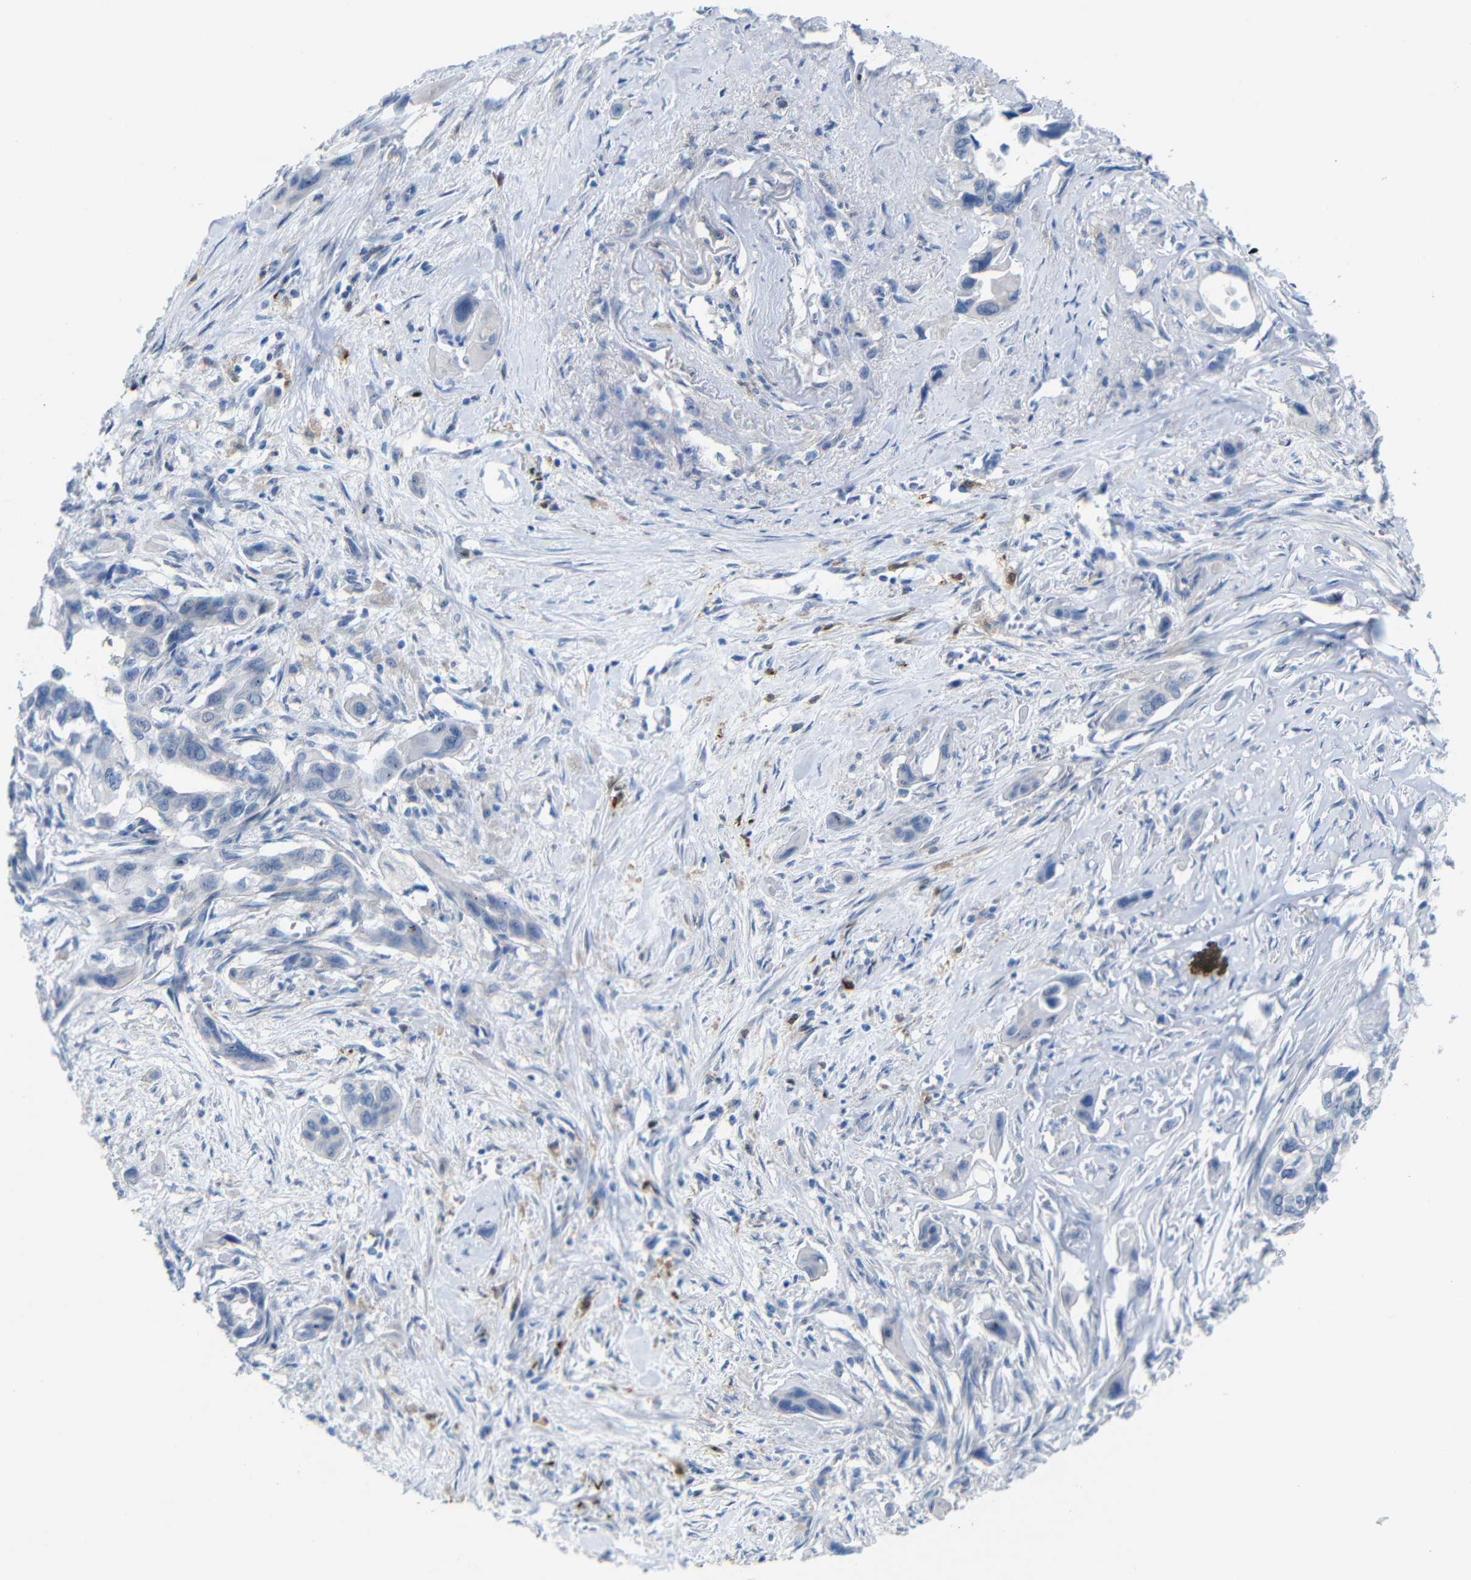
{"staining": {"intensity": "negative", "quantity": "none", "location": "none"}, "tissue": "pancreatic cancer", "cell_type": "Tumor cells", "image_type": "cancer", "snomed": [{"axis": "morphology", "description": "Adenocarcinoma, NOS"}, {"axis": "topography", "description": "Pancreas"}], "caption": "Immunohistochemistry (IHC) micrograph of pancreatic cancer stained for a protein (brown), which displays no expression in tumor cells. Nuclei are stained in blue.", "gene": "C1orf210", "patient": {"sex": "male", "age": 73}}